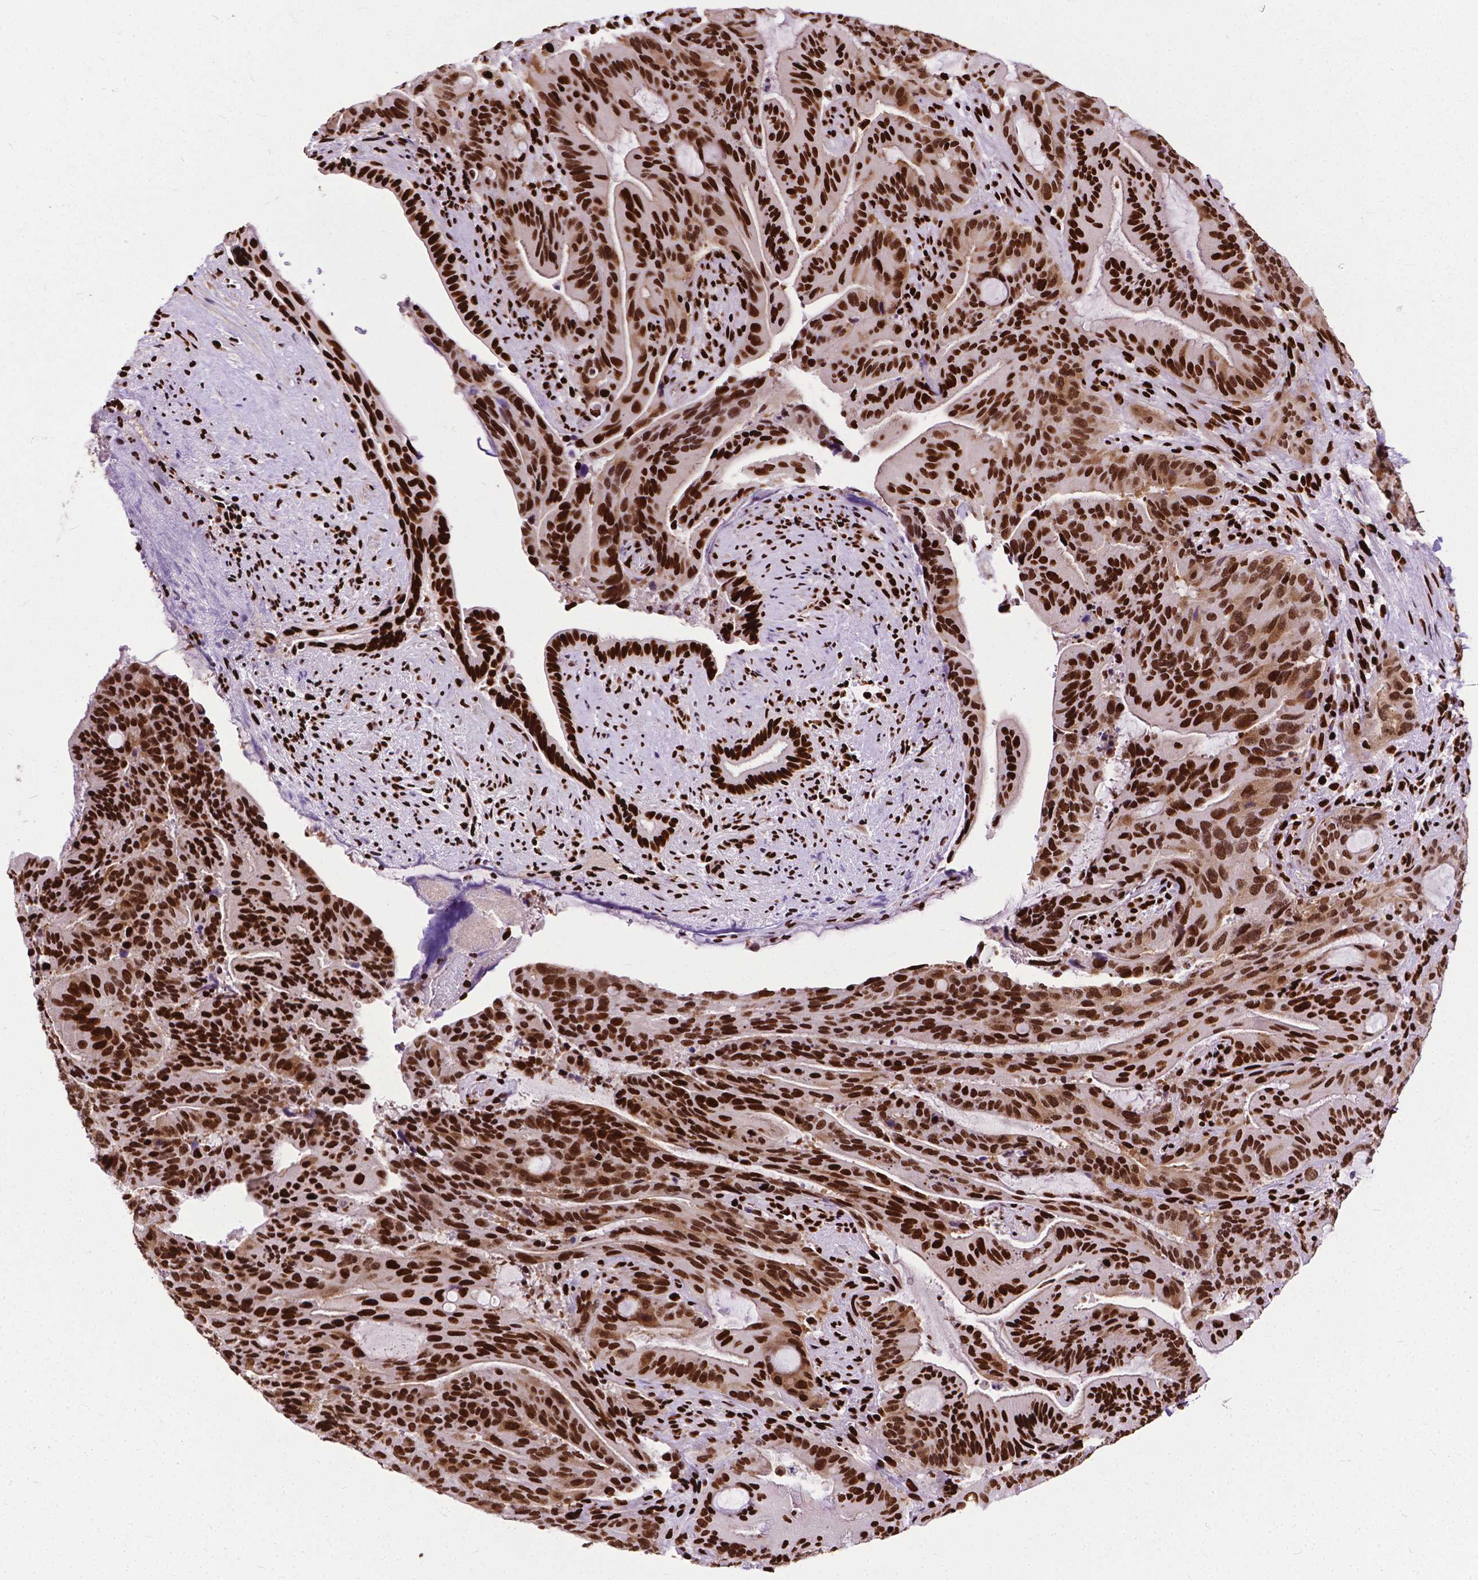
{"staining": {"intensity": "strong", "quantity": ">75%", "location": "nuclear"}, "tissue": "liver cancer", "cell_type": "Tumor cells", "image_type": "cancer", "snomed": [{"axis": "morphology", "description": "Cholangiocarcinoma"}, {"axis": "topography", "description": "Liver"}], "caption": "IHC image of neoplastic tissue: human liver cancer stained using immunohistochemistry (IHC) reveals high levels of strong protein expression localized specifically in the nuclear of tumor cells, appearing as a nuclear brown color.", "gene": "SMIM5", "patient": {"sex": "female", "age": 73}}